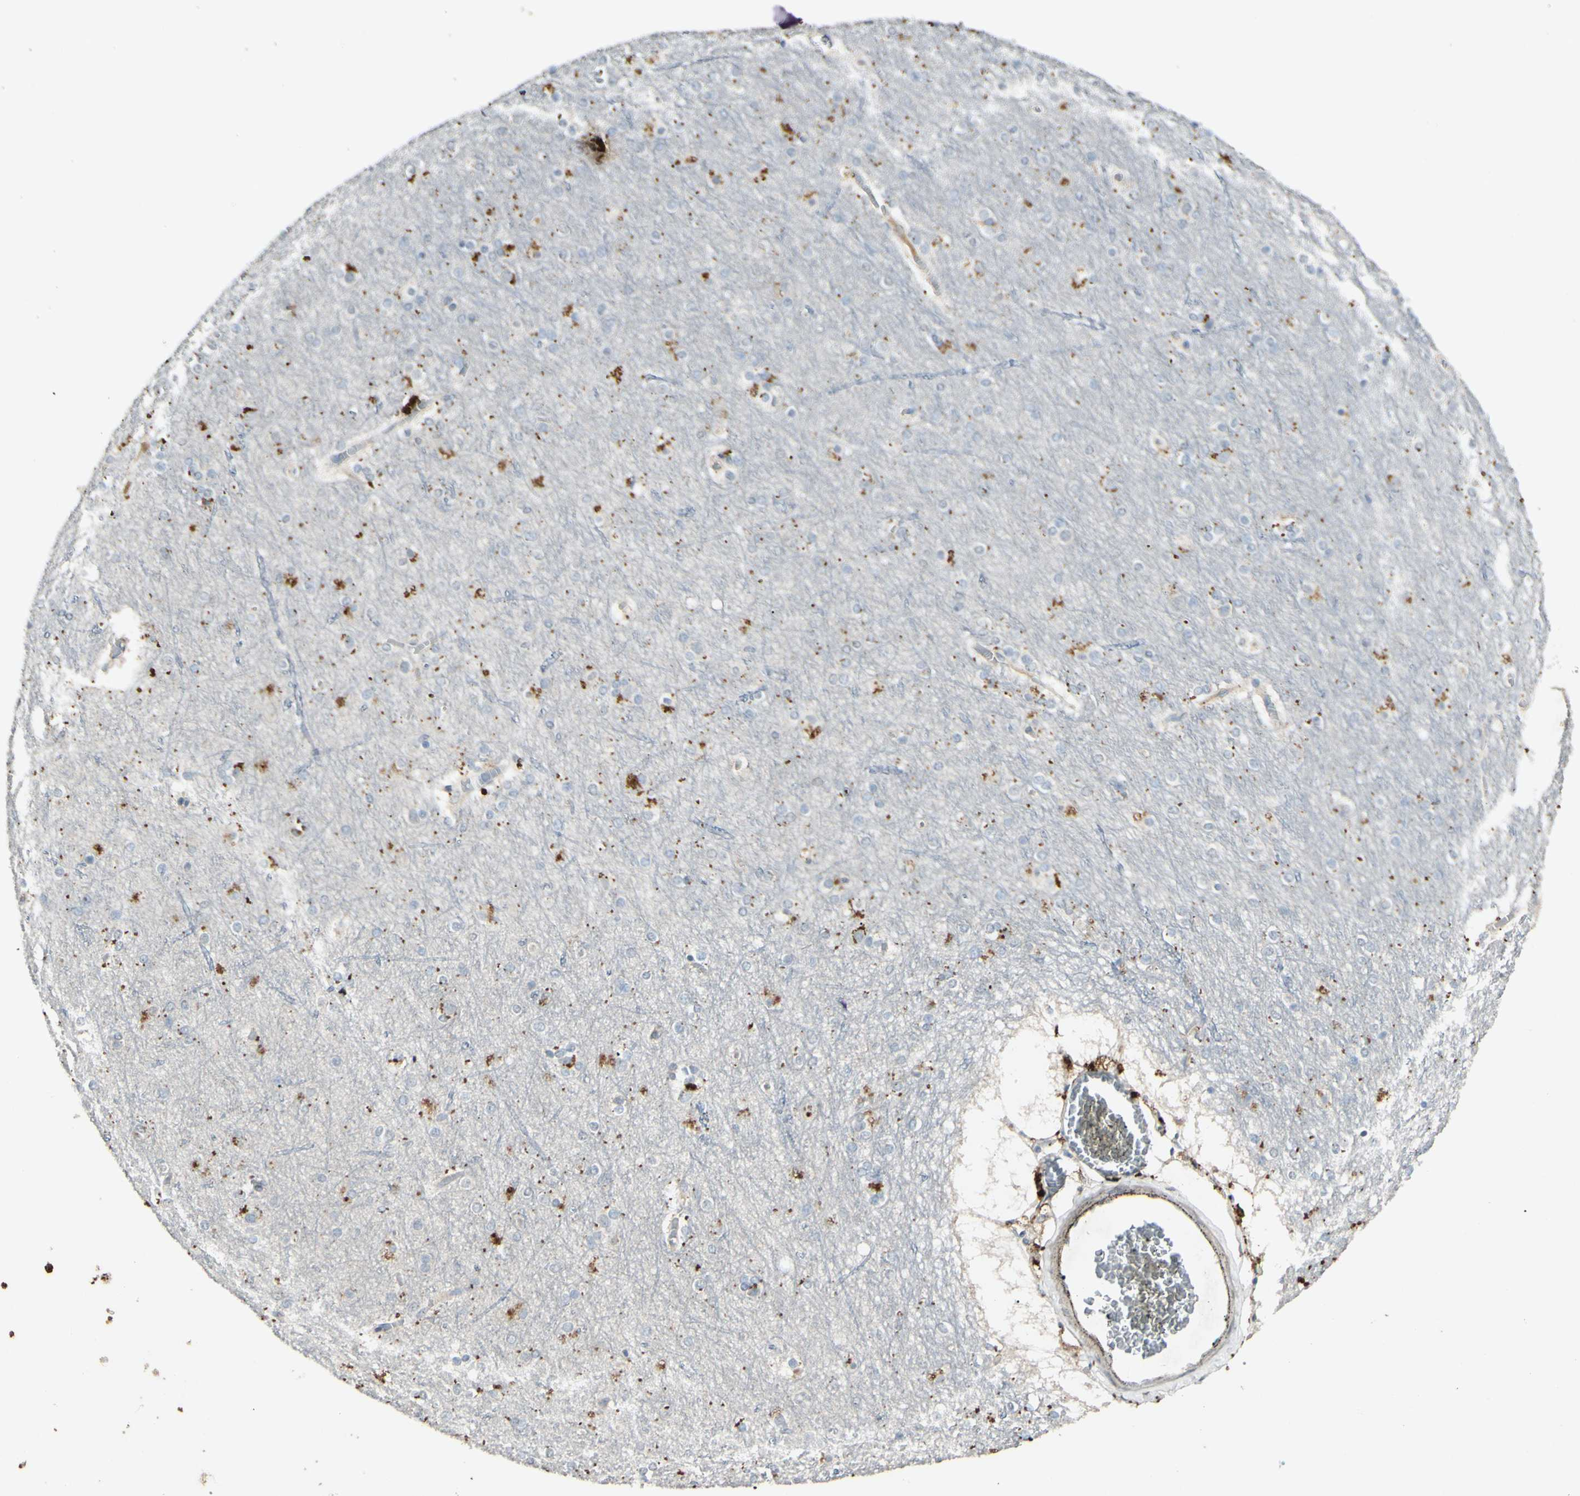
{"staining": {"intensity": "negative", "quantity": "none", "location": "none"}, "tissue": "cerebral cortex", "cell_type": "Endothelial cells", "image_type": "normal", "snomed": [{"axis": "morphology", "description": "Normal tissue, NOS"}, {"axis": "topography", "description": "Cerebral cortex"}], "caption": "The photomicrograph displays no staining of endothelial cells in unremarkable cerebral cortex. (DAB (3,3'-diaminobenzidine) IHC with hematoxylin counter stain).", "gene": "TIMM21", "patient": {"sex": "female", "age": 54}}